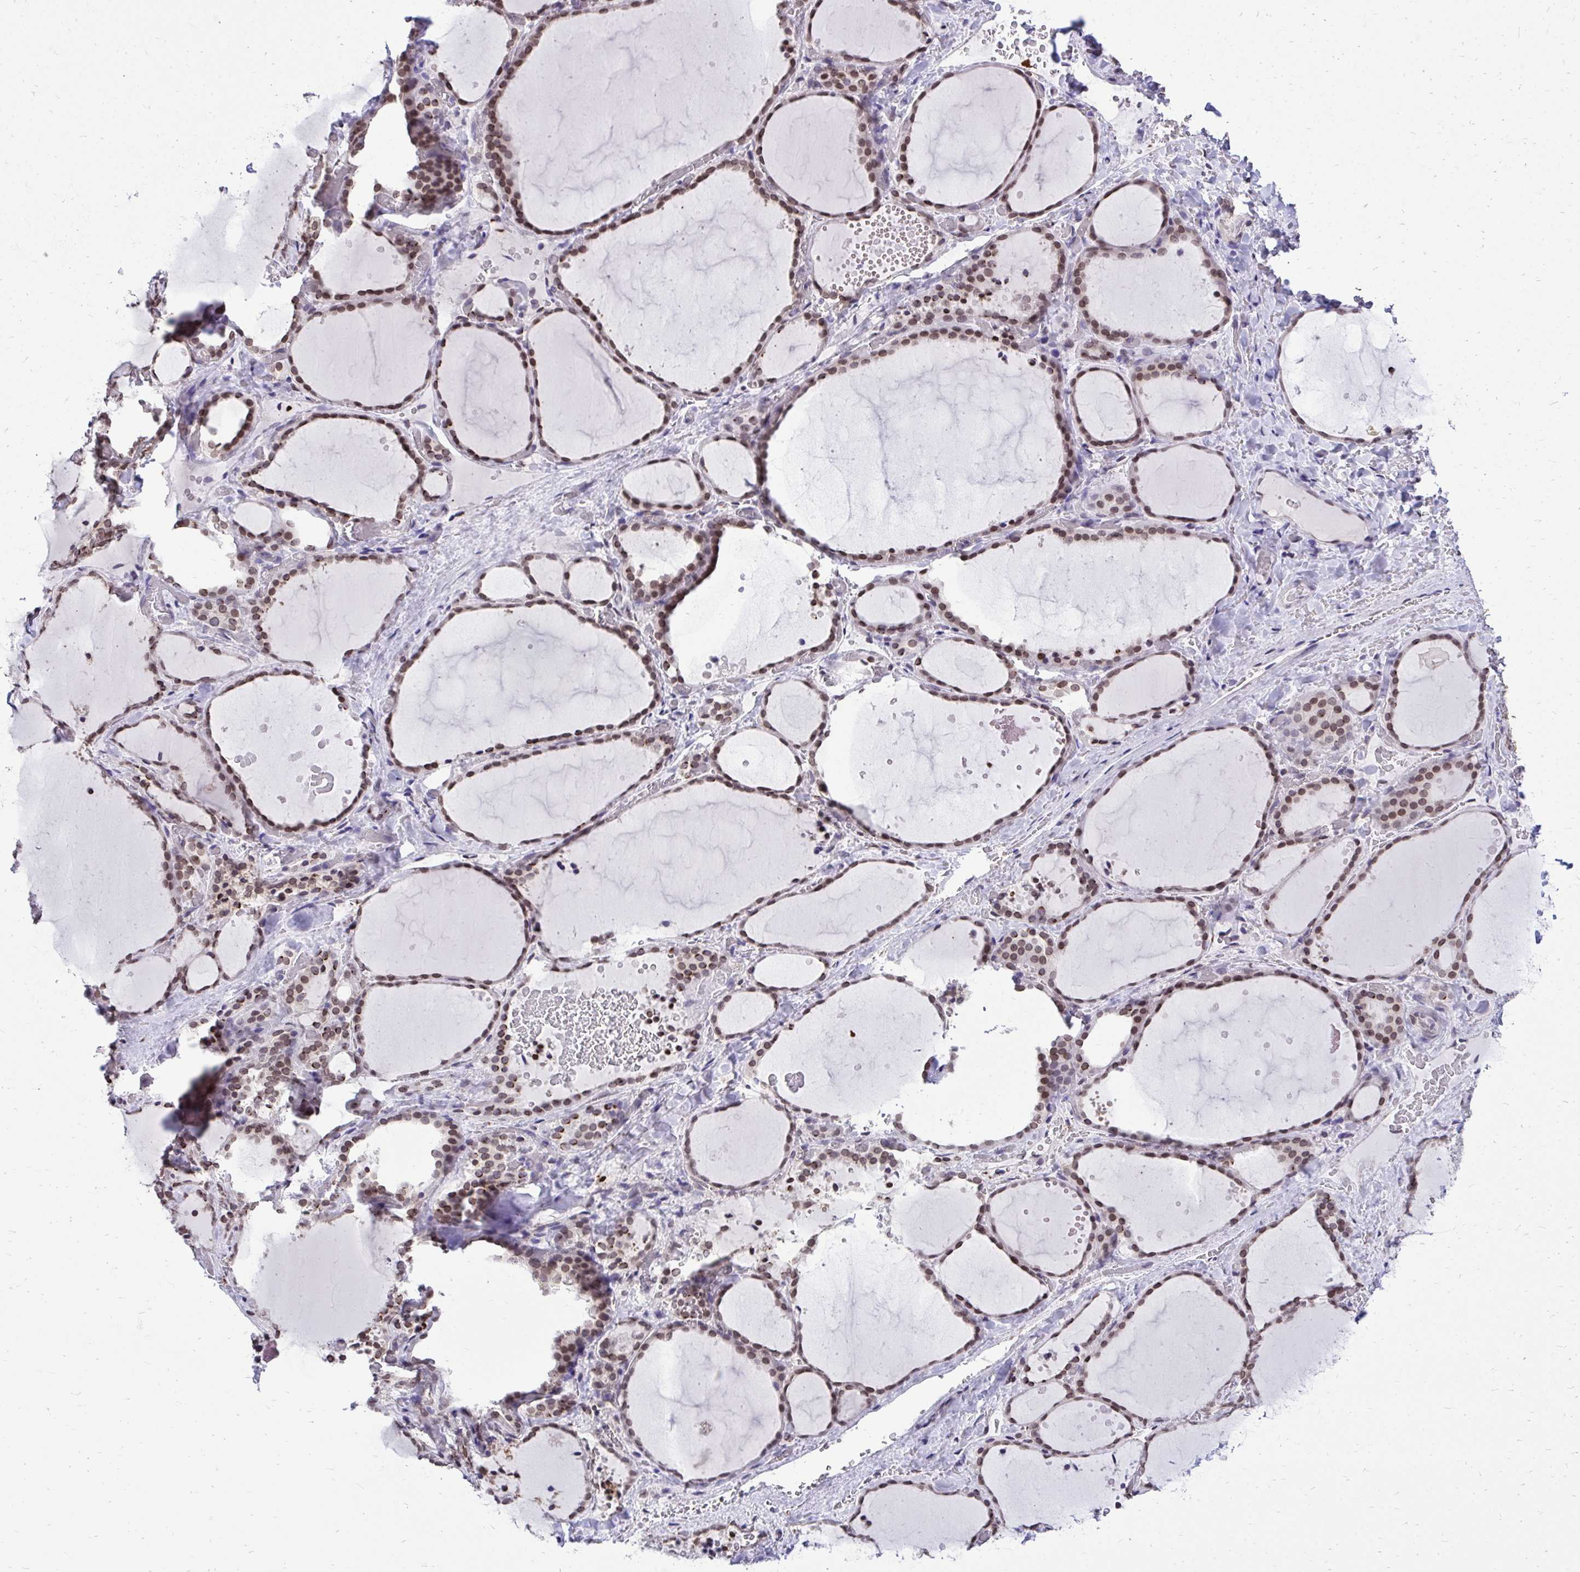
{"staining": {"intensity": "moderate", "quantity": ">75%", "location": "nuclear"}, "tissue": "thyroid gland", "cell_type": "Glandular cells", "image_type": "normal", "snomed": [{"axis": "morphology", "description": "Normal tissue, NOS"}, {"axis": "topography", "description": "Thyroid gland"}], "caption": "A medium amount of moderate nuclear positivity is appreciated in about >75% of glandular cells in benign thyroid gland.", "gene": "BANF1", "patient": {"sex": "female", "age": 36}}